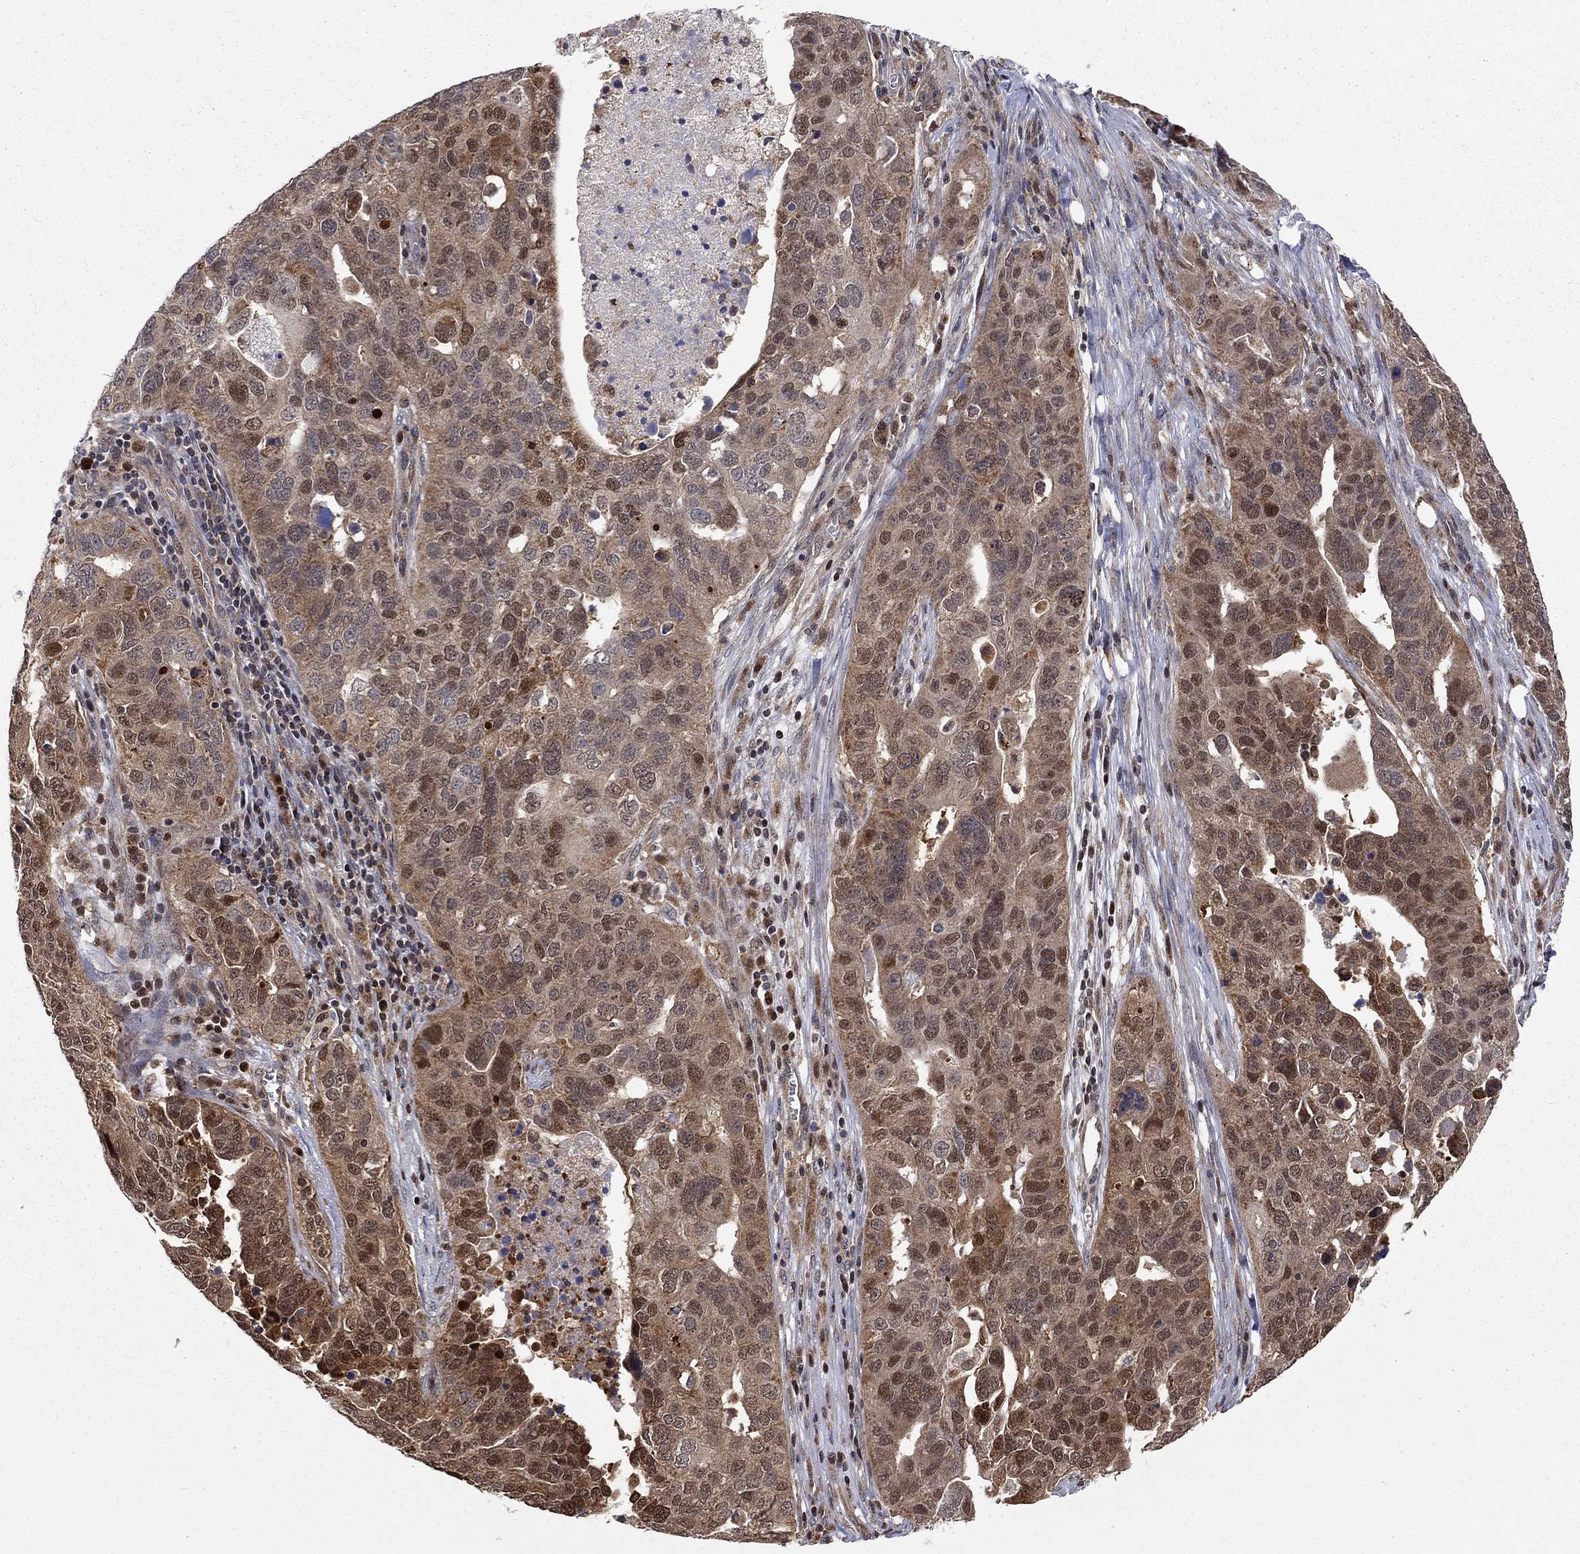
{"staining": {"intensity": "moderate", "quantity": ">75%", "location": "cytoplasmic/membranous"}, "tissue": "ovarian cancer", "cell_type": "Tumor cells", "image_type": "cancer", "snomed": [{"axis": "morphology", "description": "Carcinoma, endometroid"}, {"axis": "topography", "description": "Soft tissue"}, {"axis": "topography", "description": "Ovary"}], "caption": "Immunohistochemical staining of ovarian endometroid carcinoma exhibits moderate cytoplasmic/membranous protein staining in approximately >75% of tumor cells.", "gene": "ELOB", "patient": {"sex": "female", "age": 52}}